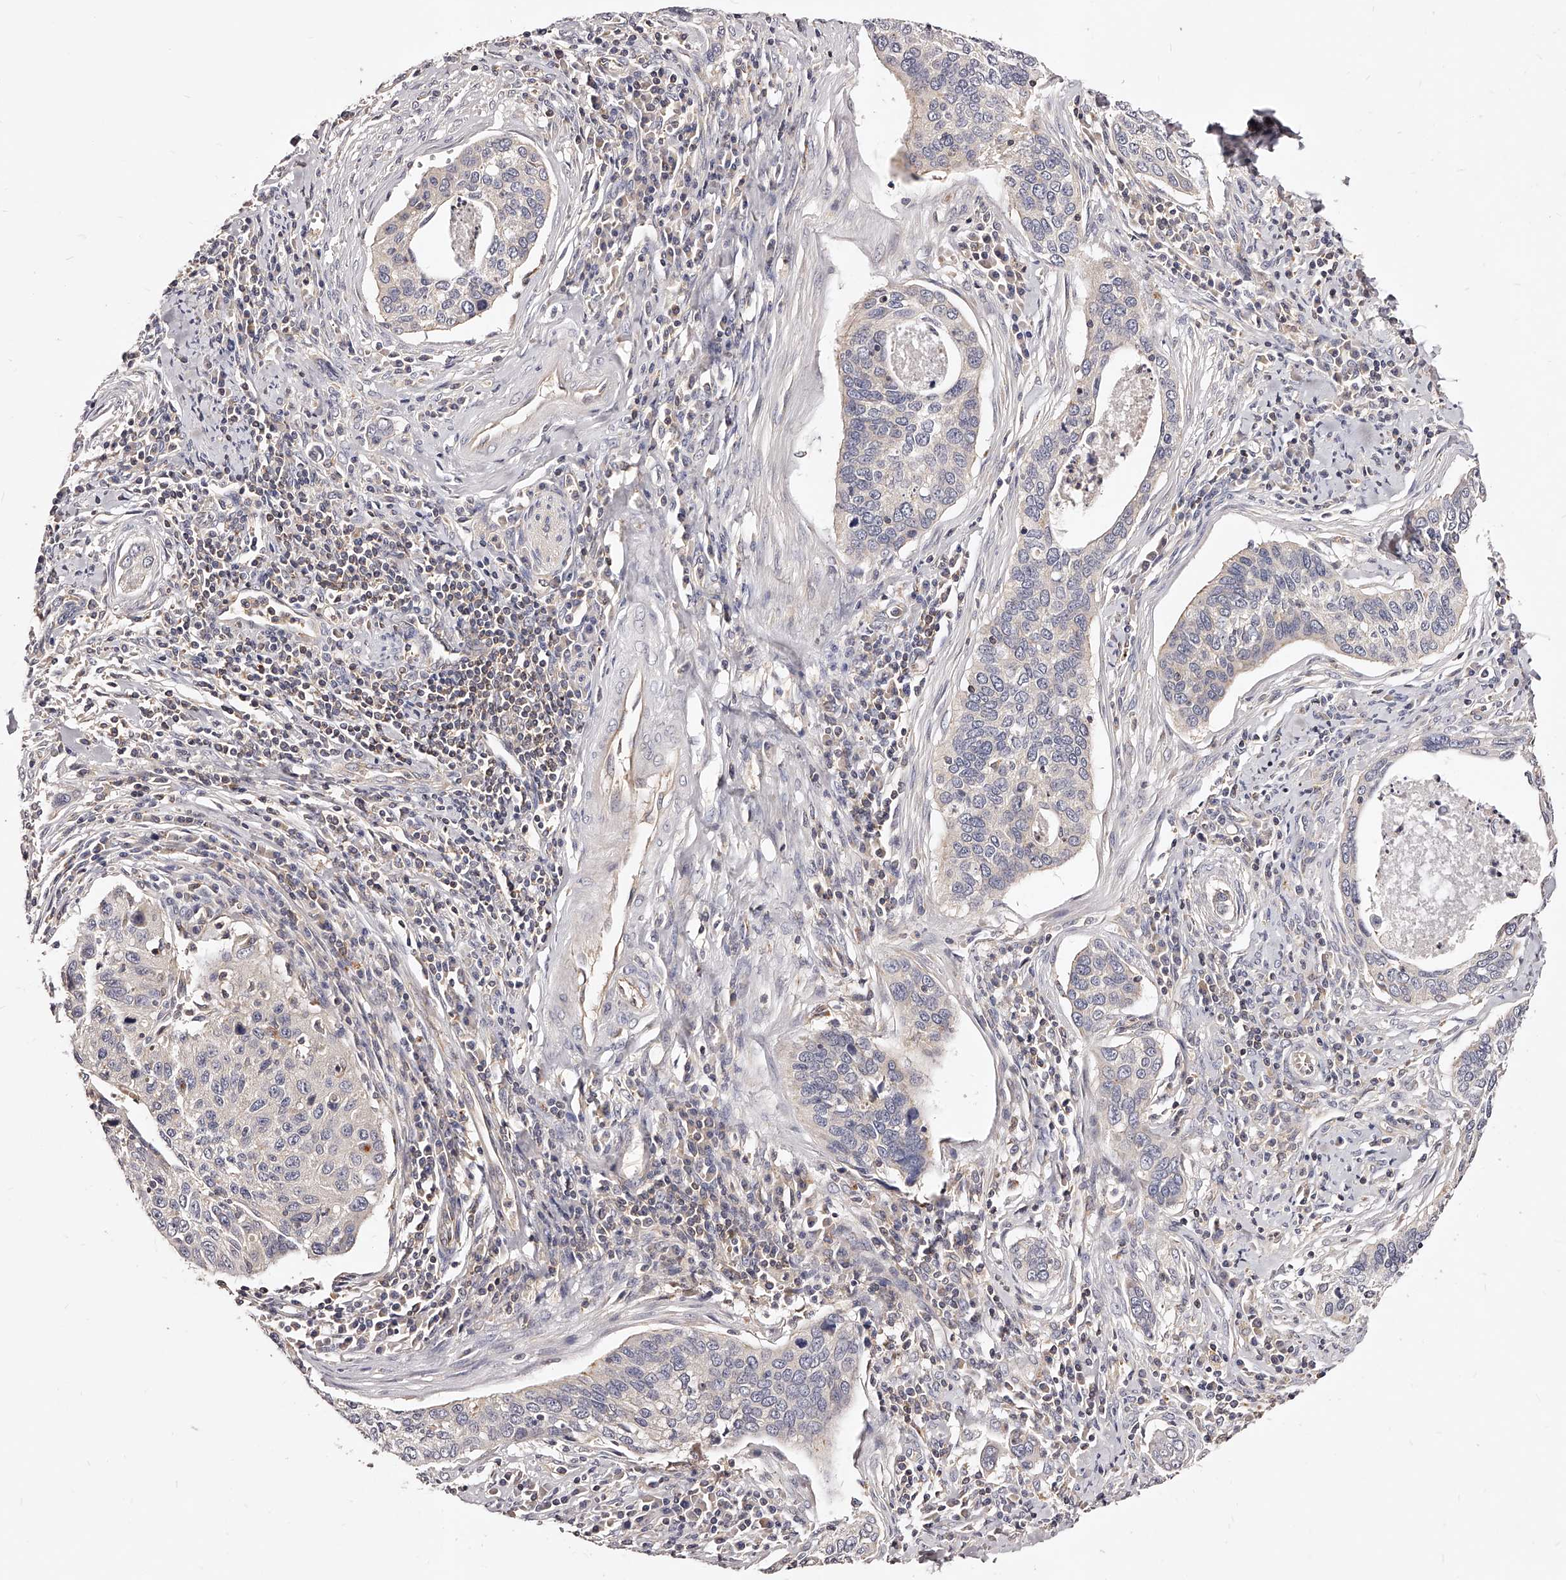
{"staining": {"intensity": "negative", "quantity": "none", "location": "none"}, "tissue": "cervical cancer", "cell_type": "Tumor cells", "image_type": "cancer", "snomed": [{"axis": "morphology", "description": "Squamous cell carcinoma, NOS"}, {"axis": "topography", "description": "Cervix"}], "caption": "Immunohistochemistry image of cervical squamous cell carcinoma stained for a protein (brown), which exhibits no expression in tumor cells.", "gene": "PHACTR1", "patient": {"sex": "female", "age": 53}}